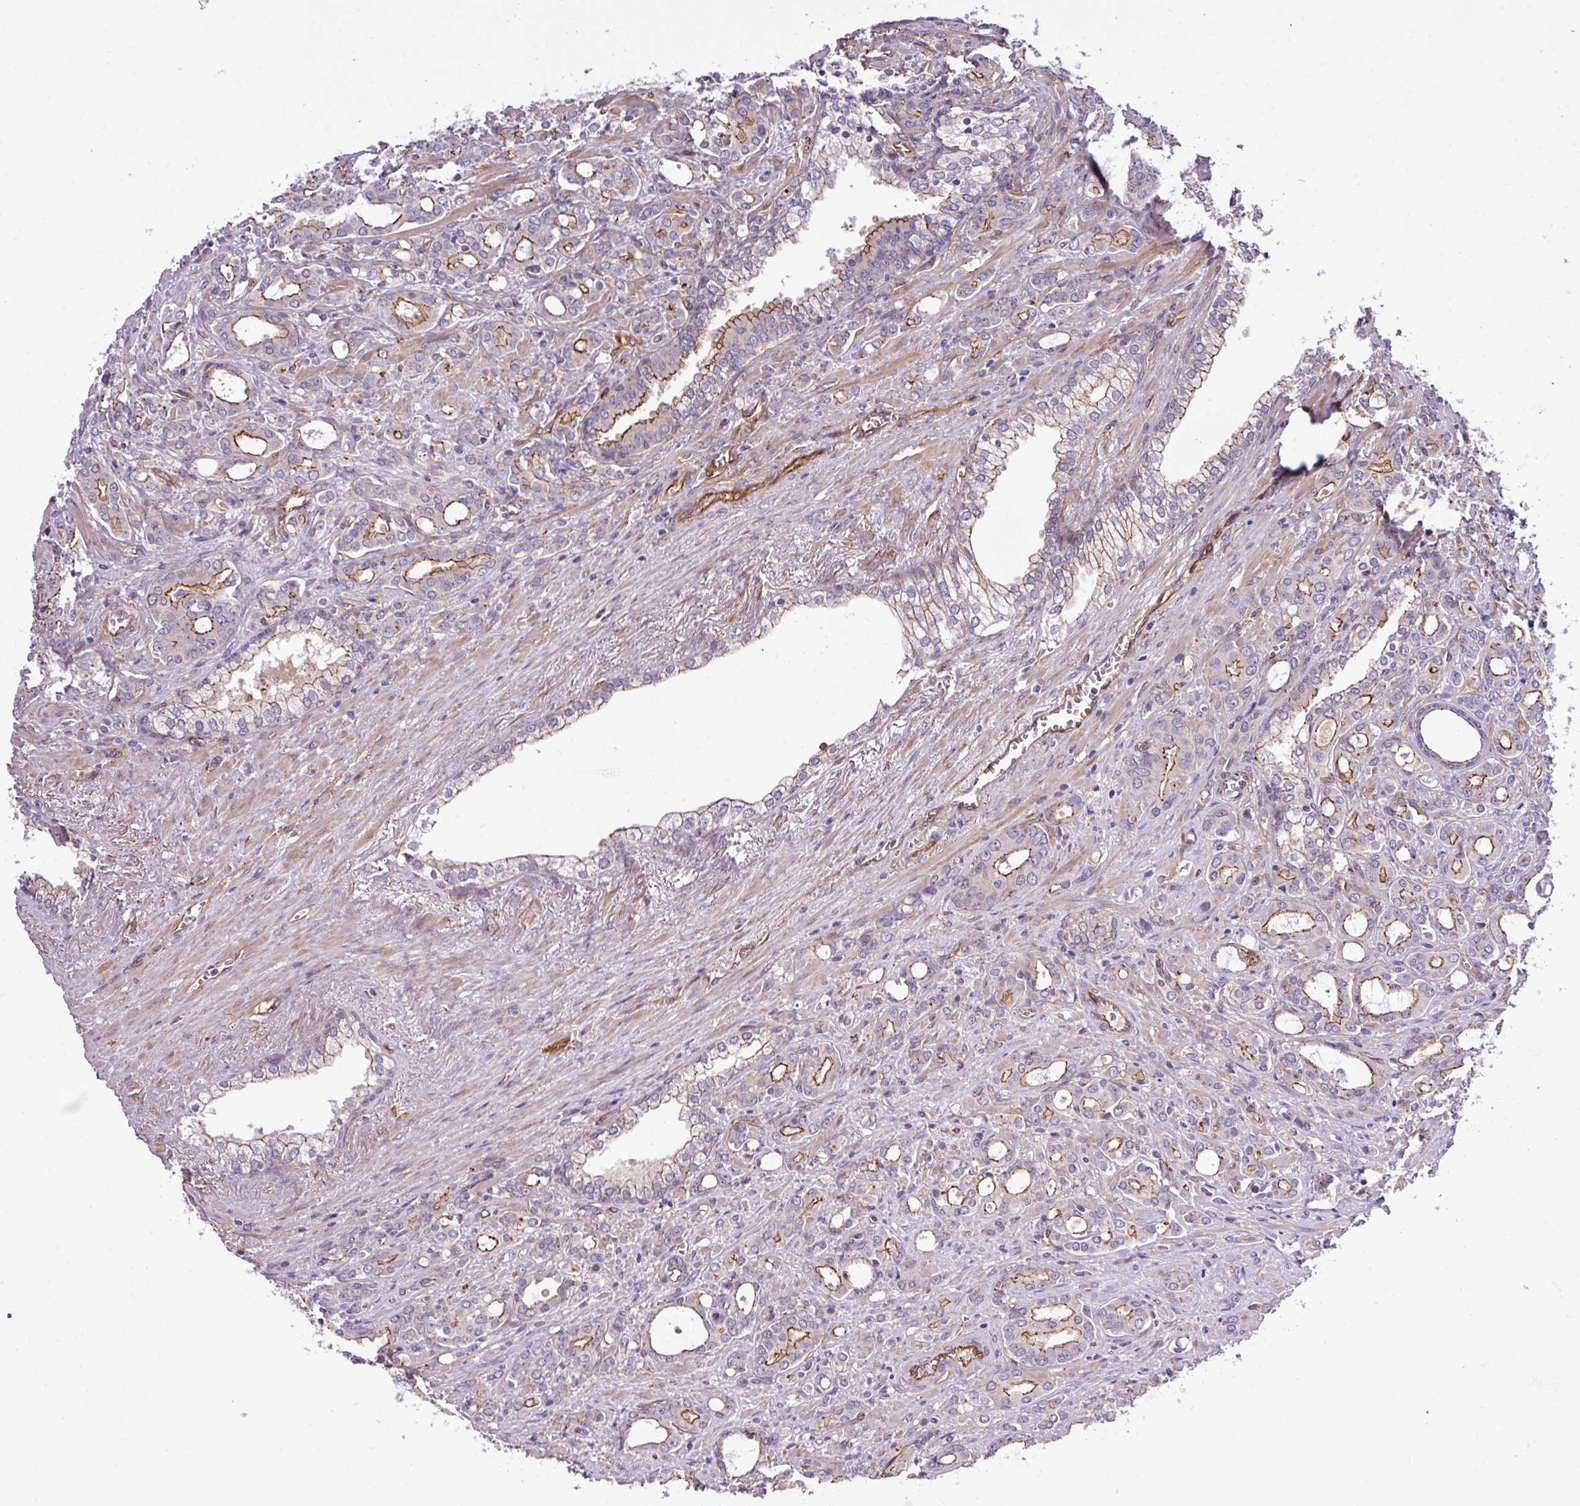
{"staining": {"intensity": "moderate", "quantity": "25%-75%", "location": "cytoplasmic/membranous"}, "tissue": "prostate cancer", "cell_type": "Tumor cells", "image_type": "cancer", "snomed": [{"axis": "morphology", "description": "Adenocarcinoma, High grade"}, {"axis": "topography", "description": "Prostate"}], "caption": "Human prostate cancer (high-grade adenocarcinoma) stained with a protein marker displays moderate staining in tumor cells.", "gene": "PARD6A", "patient": {"sex": "male", "age": 72}}